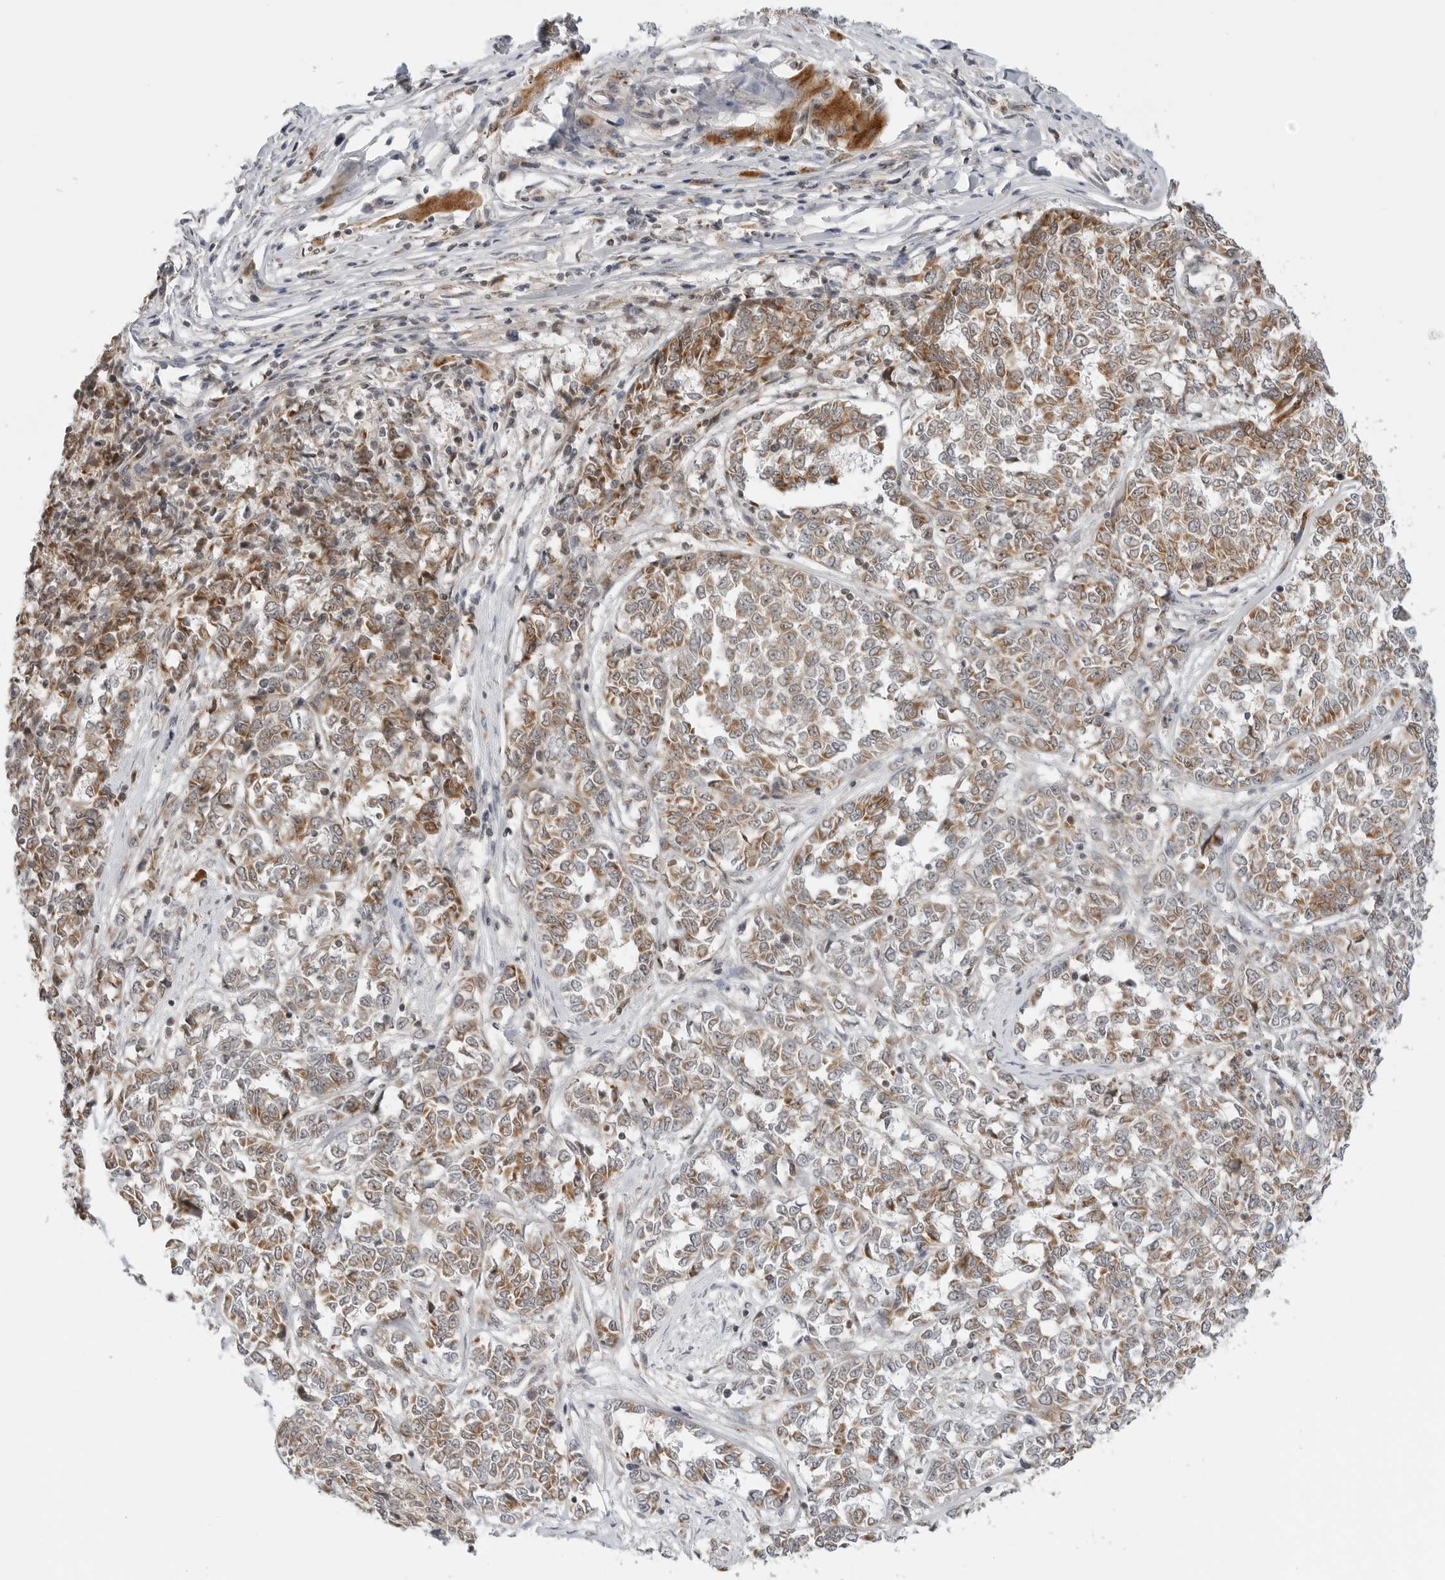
{"staining": {"intensity": "moderate", "quantity": ">75%", "location": "cytoplasmic/membranous"}, "tissue": "melanoma", "cell_type": "Tumor cells", "image_type": "cancer", "snomed": [{"axis": "morphology", "description": "Malignant melanoma, NOS"}, {"axis": "topography", "description": "Skin"}], "caption": "A high-resolution image shows IHC staining of malignant melanoma, which displays moderate cytoplasmic/membranous expression in about >75% of tumor cells. (DAB (3,3'-diaminobenzidine) IHC, brown staining for protein, blue staining for nuclei).", "gene": "PEX2", "patient": {"sex": "female", "age": 72}}